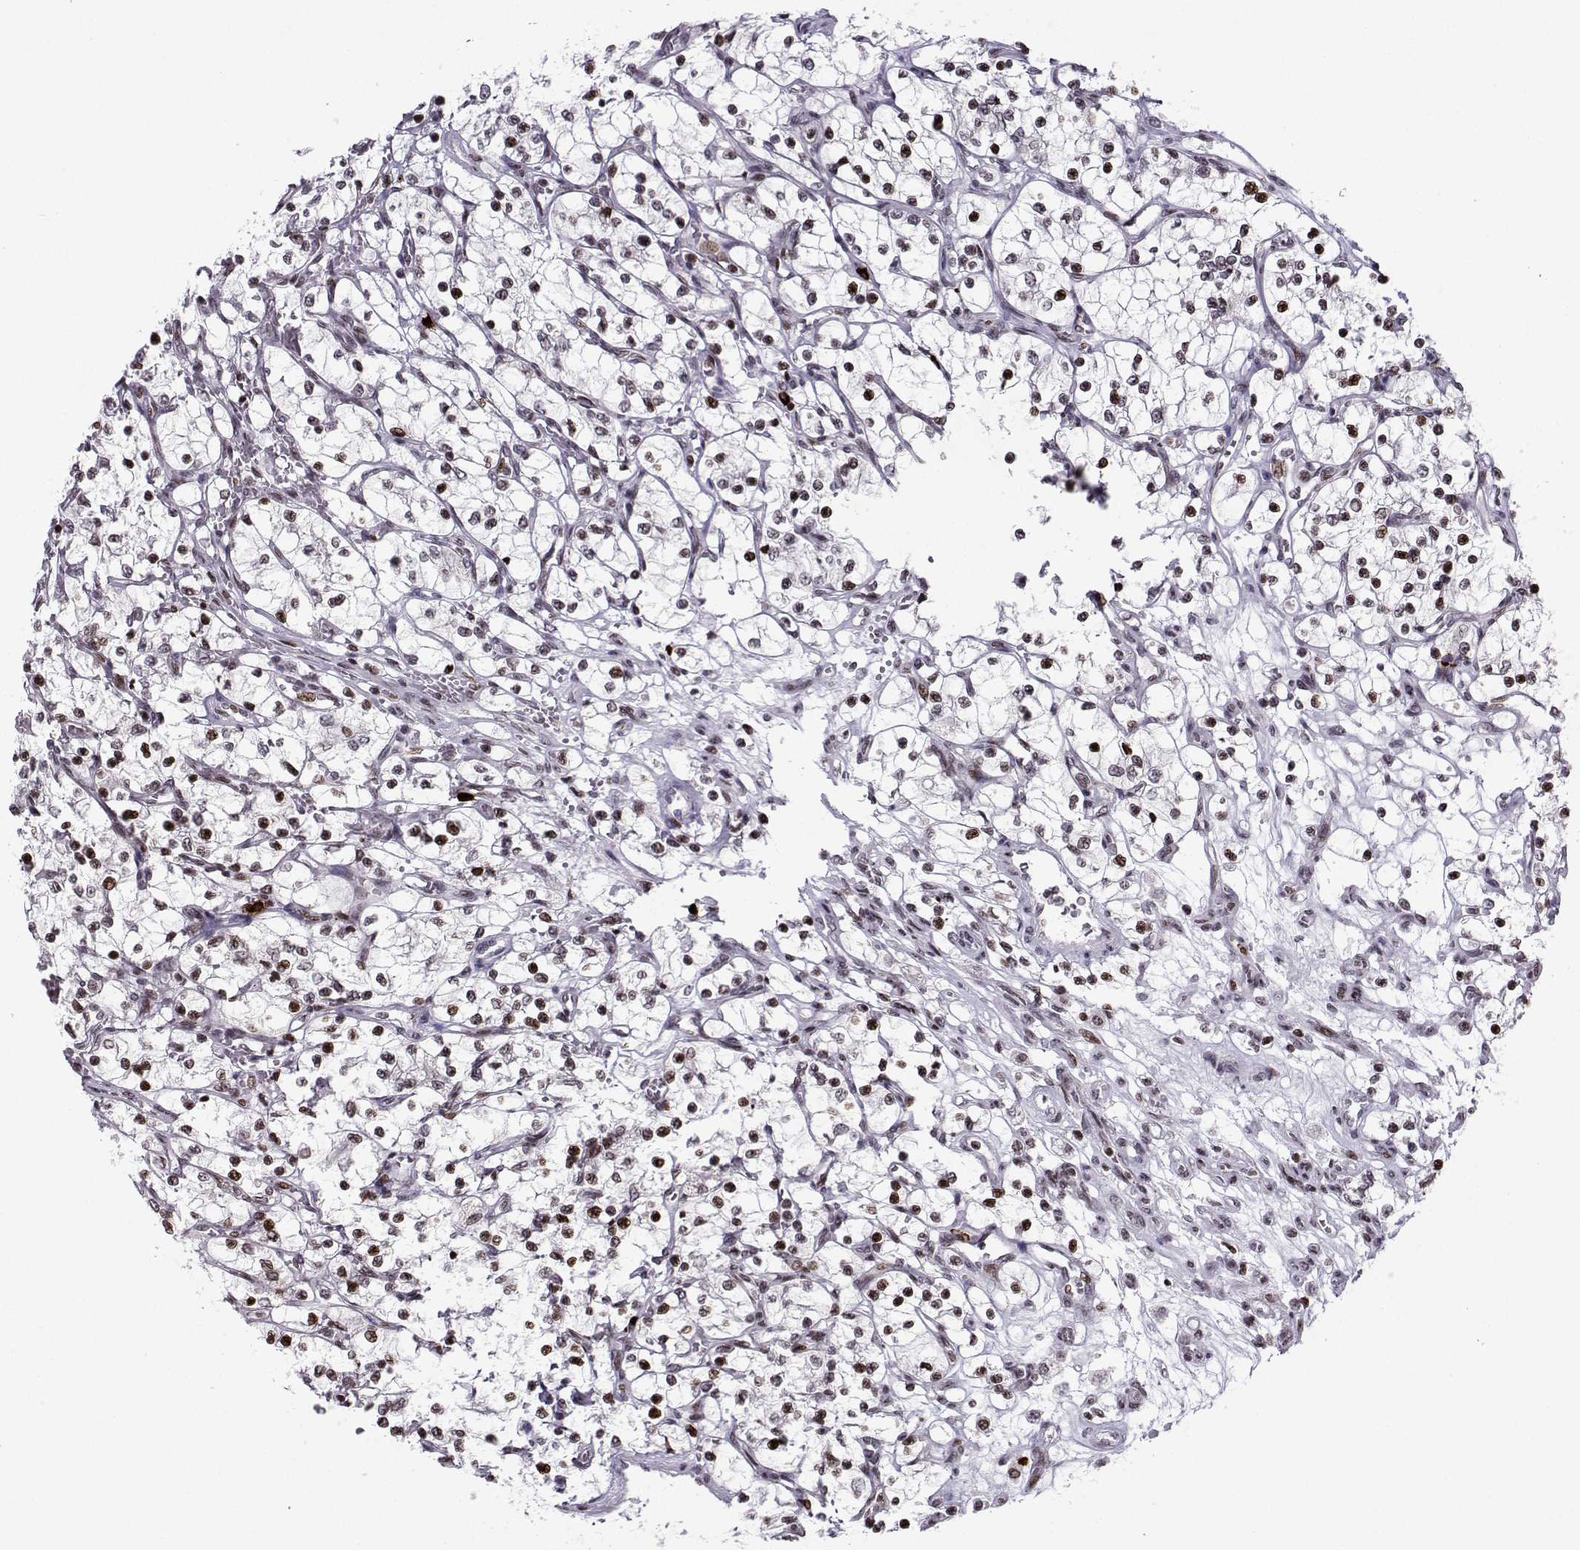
{"staining": {"intensity": "strong", "quantity": "25%-75%", "location": "nuclear"}, "tissue": "renal cancer", "cell_type": "Tumor cells", "image_type": "cancer", "snomed": [{"axis": "morphology", "description": "Adenocarcinoma, NOS"}, {"axis": "topography", "description": "Kidney"}], "caption": "Immunohistochemistry (DAB (3,3'-diaminobenzidine)) staining of adenocarcinoma (renal) shows strong nuclear protein staining in approximately 25%-75% of tumor cells. Immunohistochemistry stains the protein in brown and the nuclei are stained blue.", "gene": "ZNF19", "patient": {"sex": "female", "age": 69}}